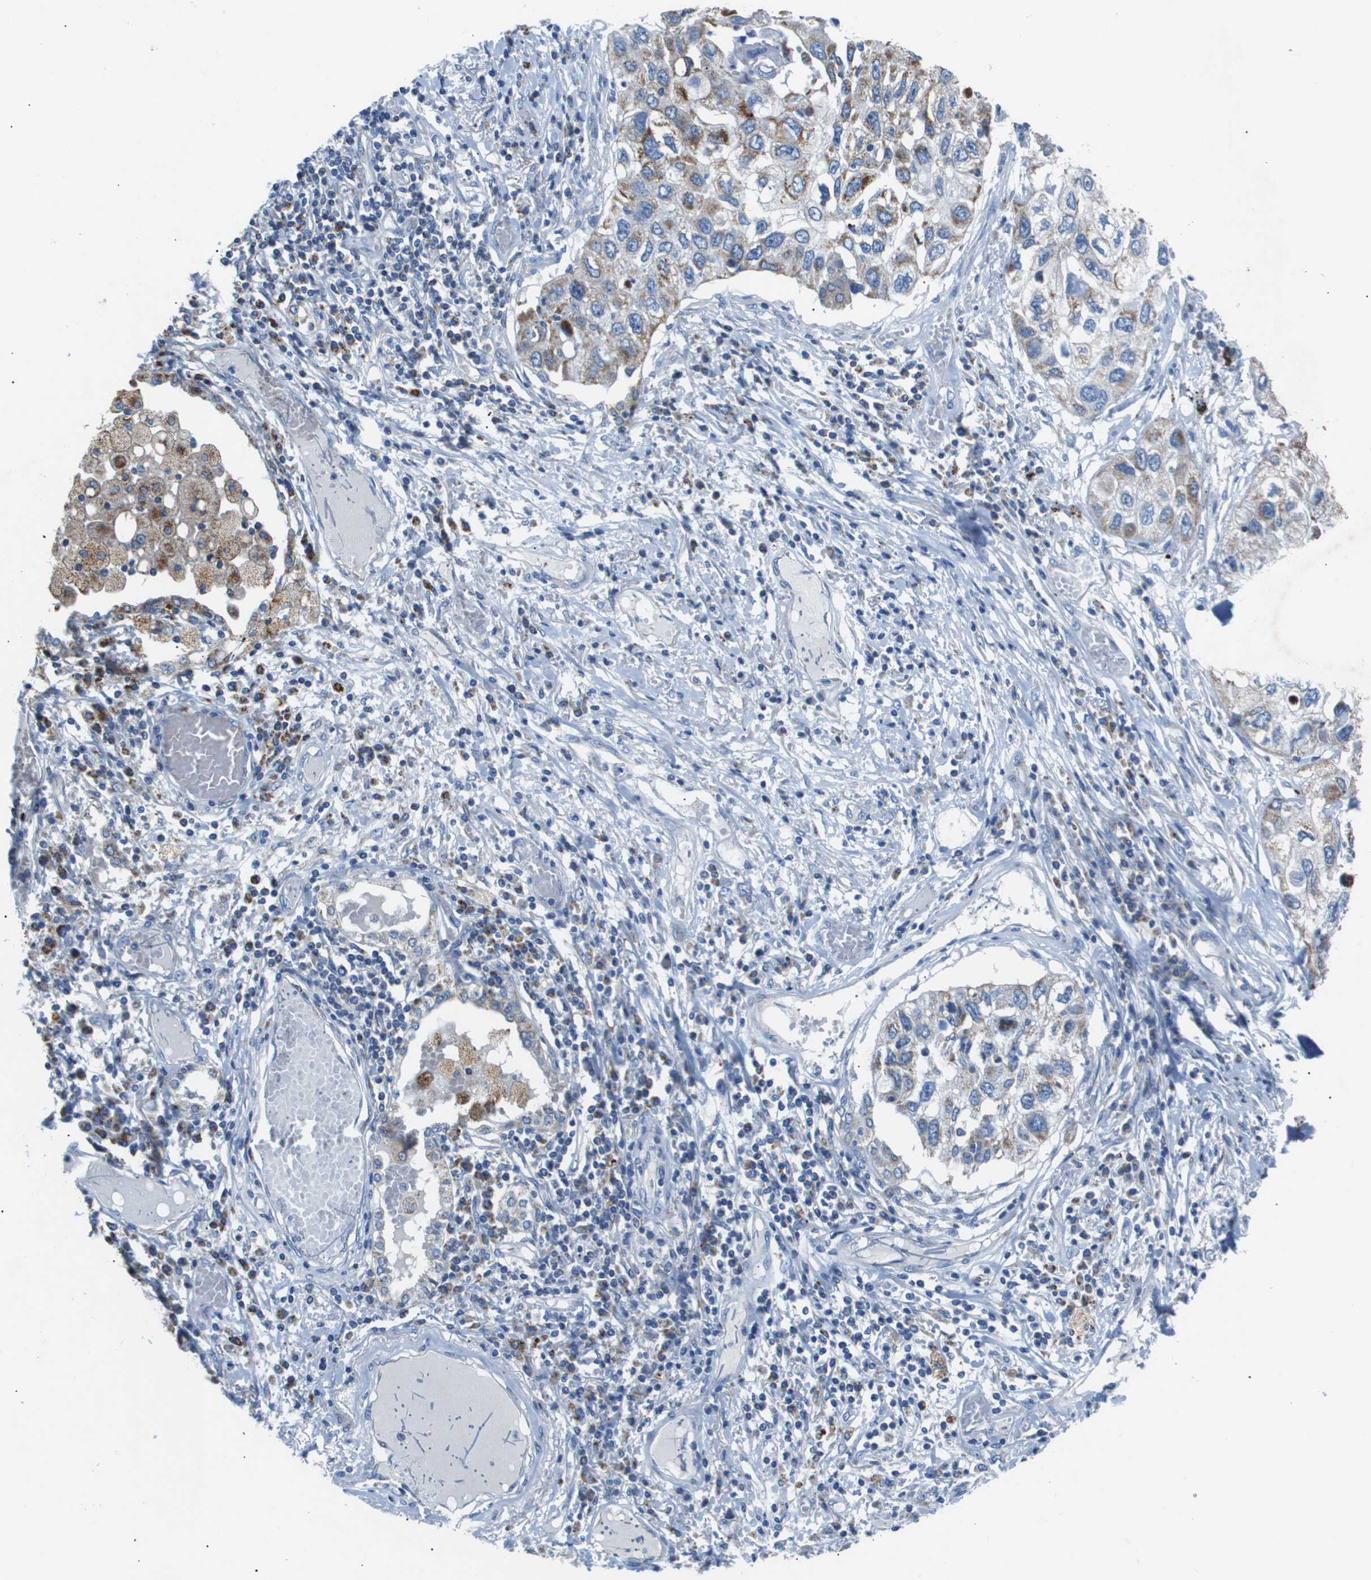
{"staining": {"intensity": "moderate", "quantity": "<25%", "location": "cytoplasmic/membranous"}, "tissue": "lung cancer", "cell_type": "Tumor cells", "image_type": "cancer", "snomed": [{"axis": "morphology", "description": "Squamous cell carcinoma, NOS"}, {"axis": "topography", "description": "Lung"}], "caption": "Lung squamous cell carcinoma tissue shows moderate cytoplasmic/membranous expression in approximately <25% of tumor cells", "gene": "ZDHHC3", "patient": {"sex": "male", "age": 71}}